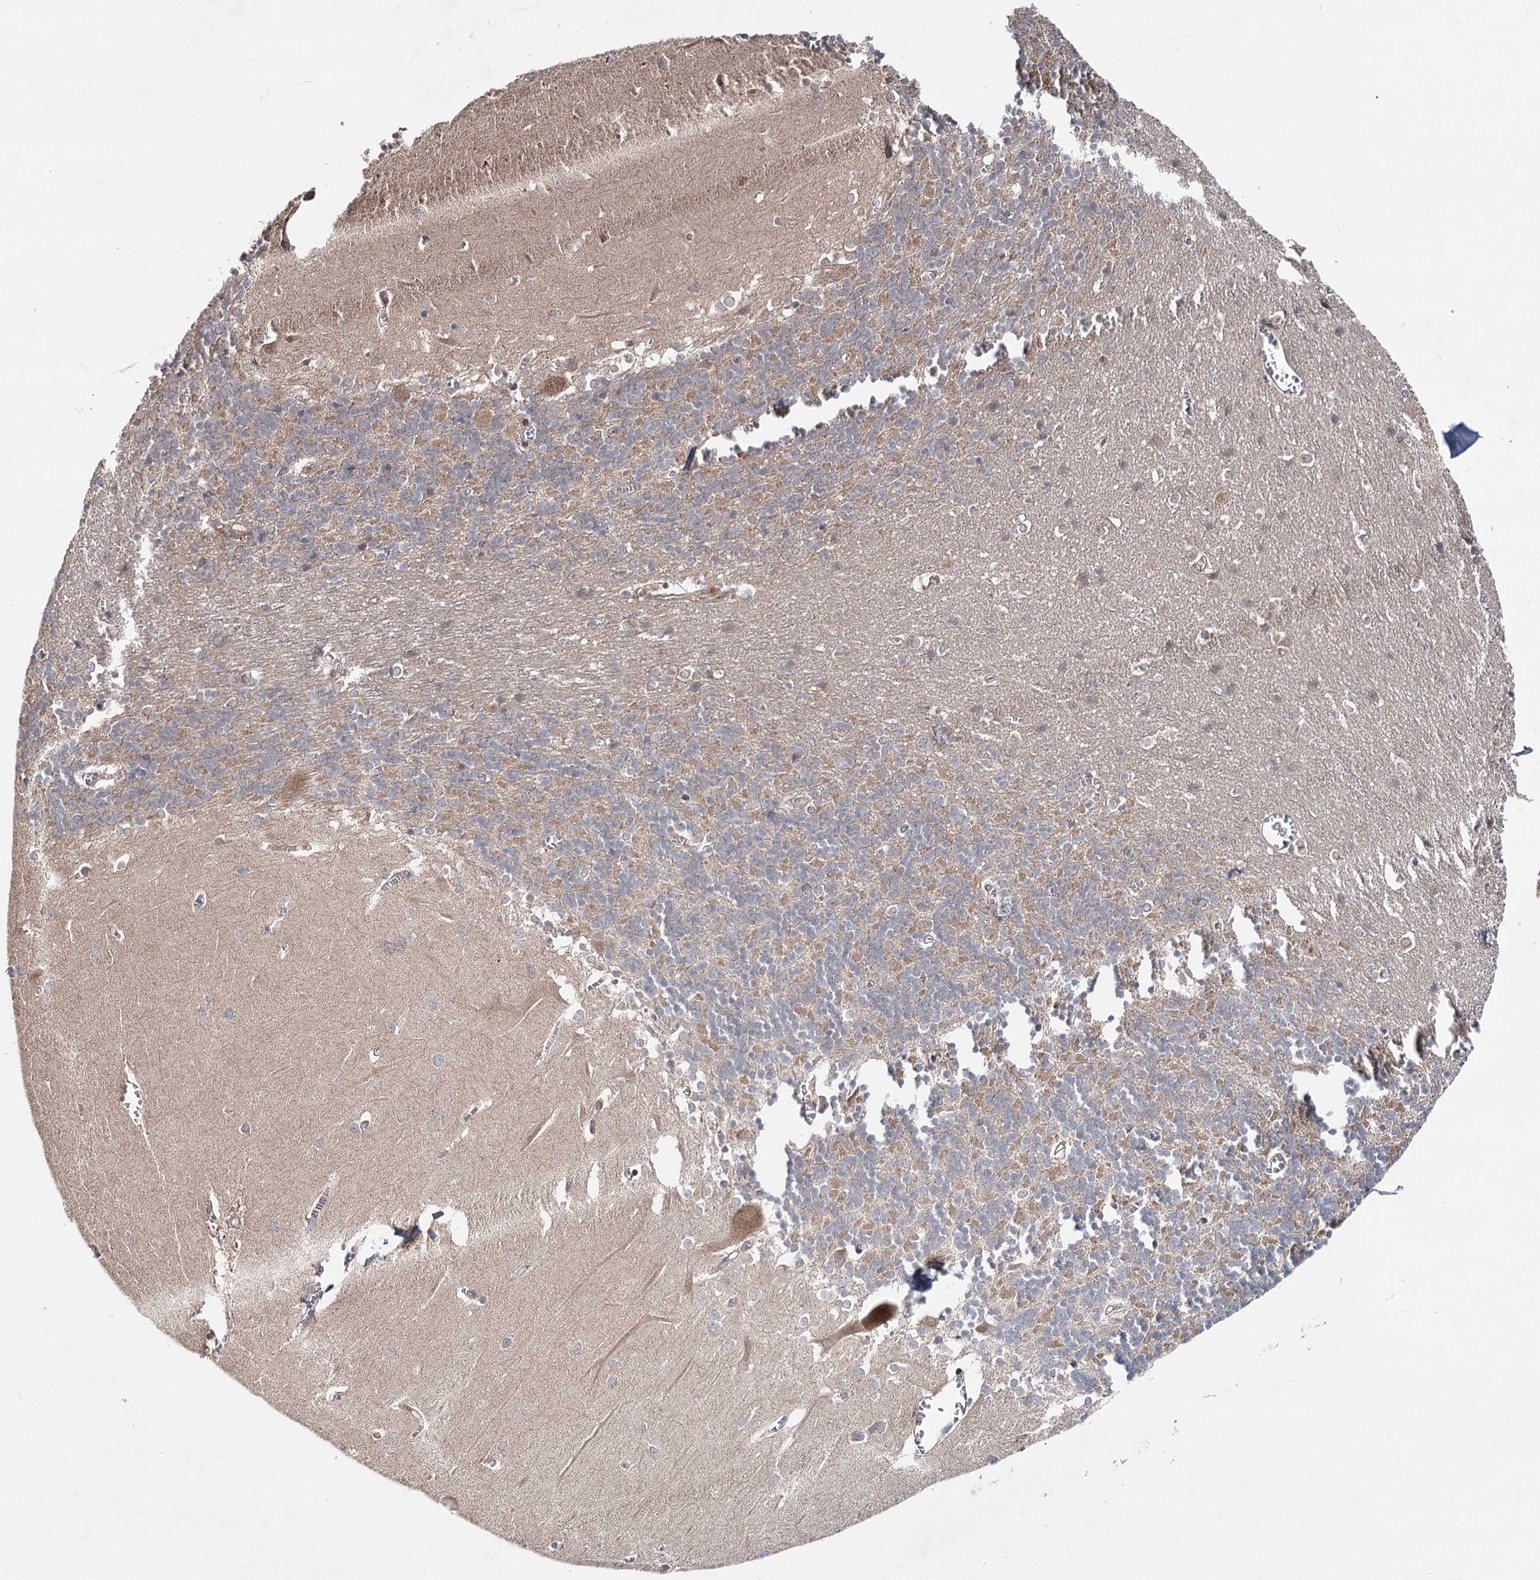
{"staining": {"intensity": "weak", "quantity": "25%-75%", "location": "cytoplasmic/membranous"}, "tissue": "cerebellum", "cell_type": "Cells in granular layer", "image_type": "normal", "snomed": [{"axis": "morphology", "description": "Normal tissue, NOS"}, {"axis": "topography", "description": "Cerebellum"}], "caption": "Immunohistochemistry photomicrograph of benign cerebellum: human cerebellum stained using immunohistochemistry displays low levels of weak protein expression localized specifically in the cytoplasmic/membranous of cells in granular layer, appearing as a cytoplasmic/membranous brown color.", "gene": "WDR44", "patient": {"sex": "male", "age": 37}}